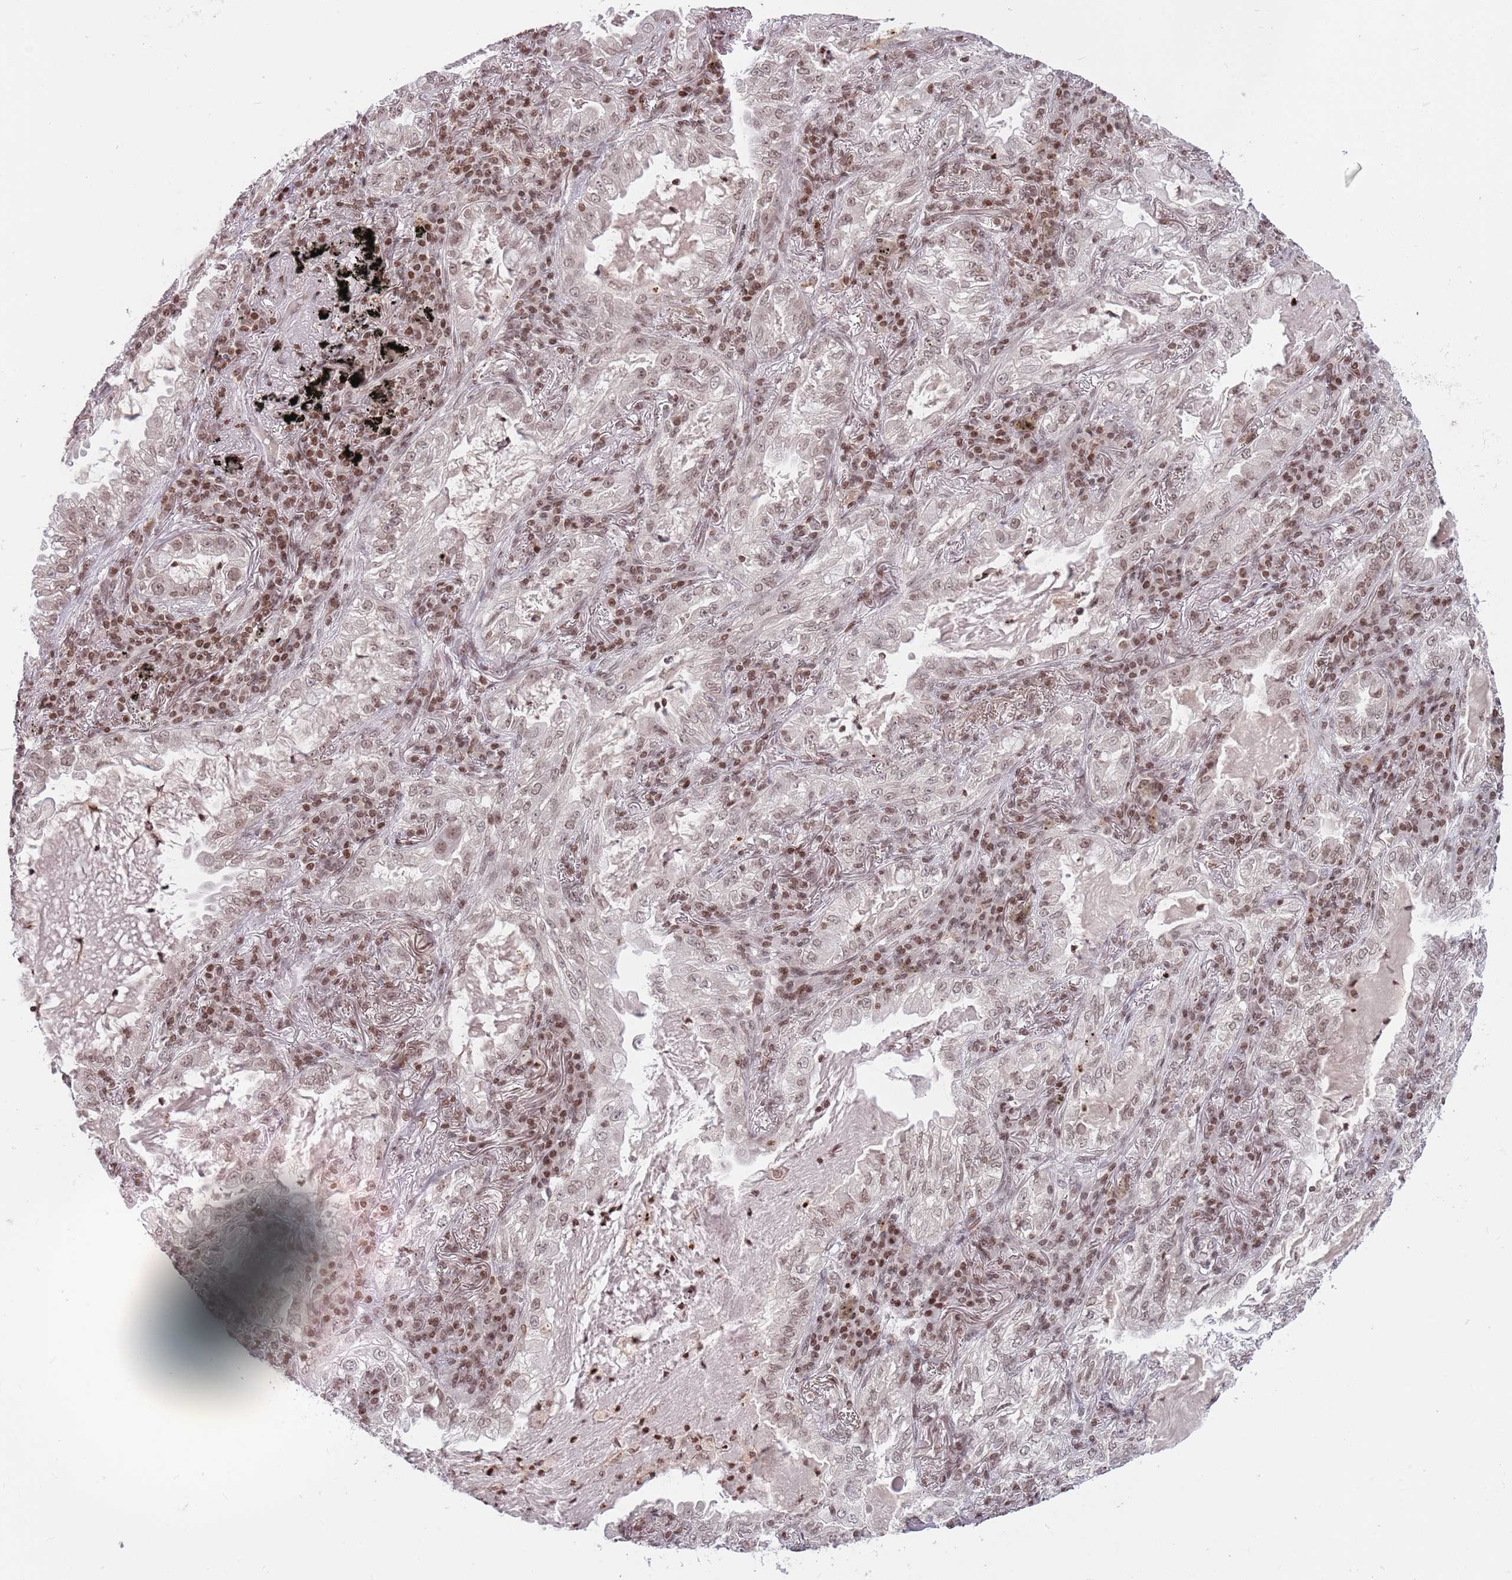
{"staining": {"intensity": "weak", "quantity": ">75%", "location": "nuclear"}, "tissue": "lung cancer", "cell_type": "Tumor cells", "image_type": "cancer", "snomed": [{"axis": "morphology", "description": "Adenocarcinoma, NOS"}, {"axis": "topography", "description": "Lung"}], "caption": "Protein staining reveals weak nuclear staining in approximately >75% of tumor cells in lung cancer.", "gene": "SH3RF3", "patient": {"sex": "female", "age": 73}}